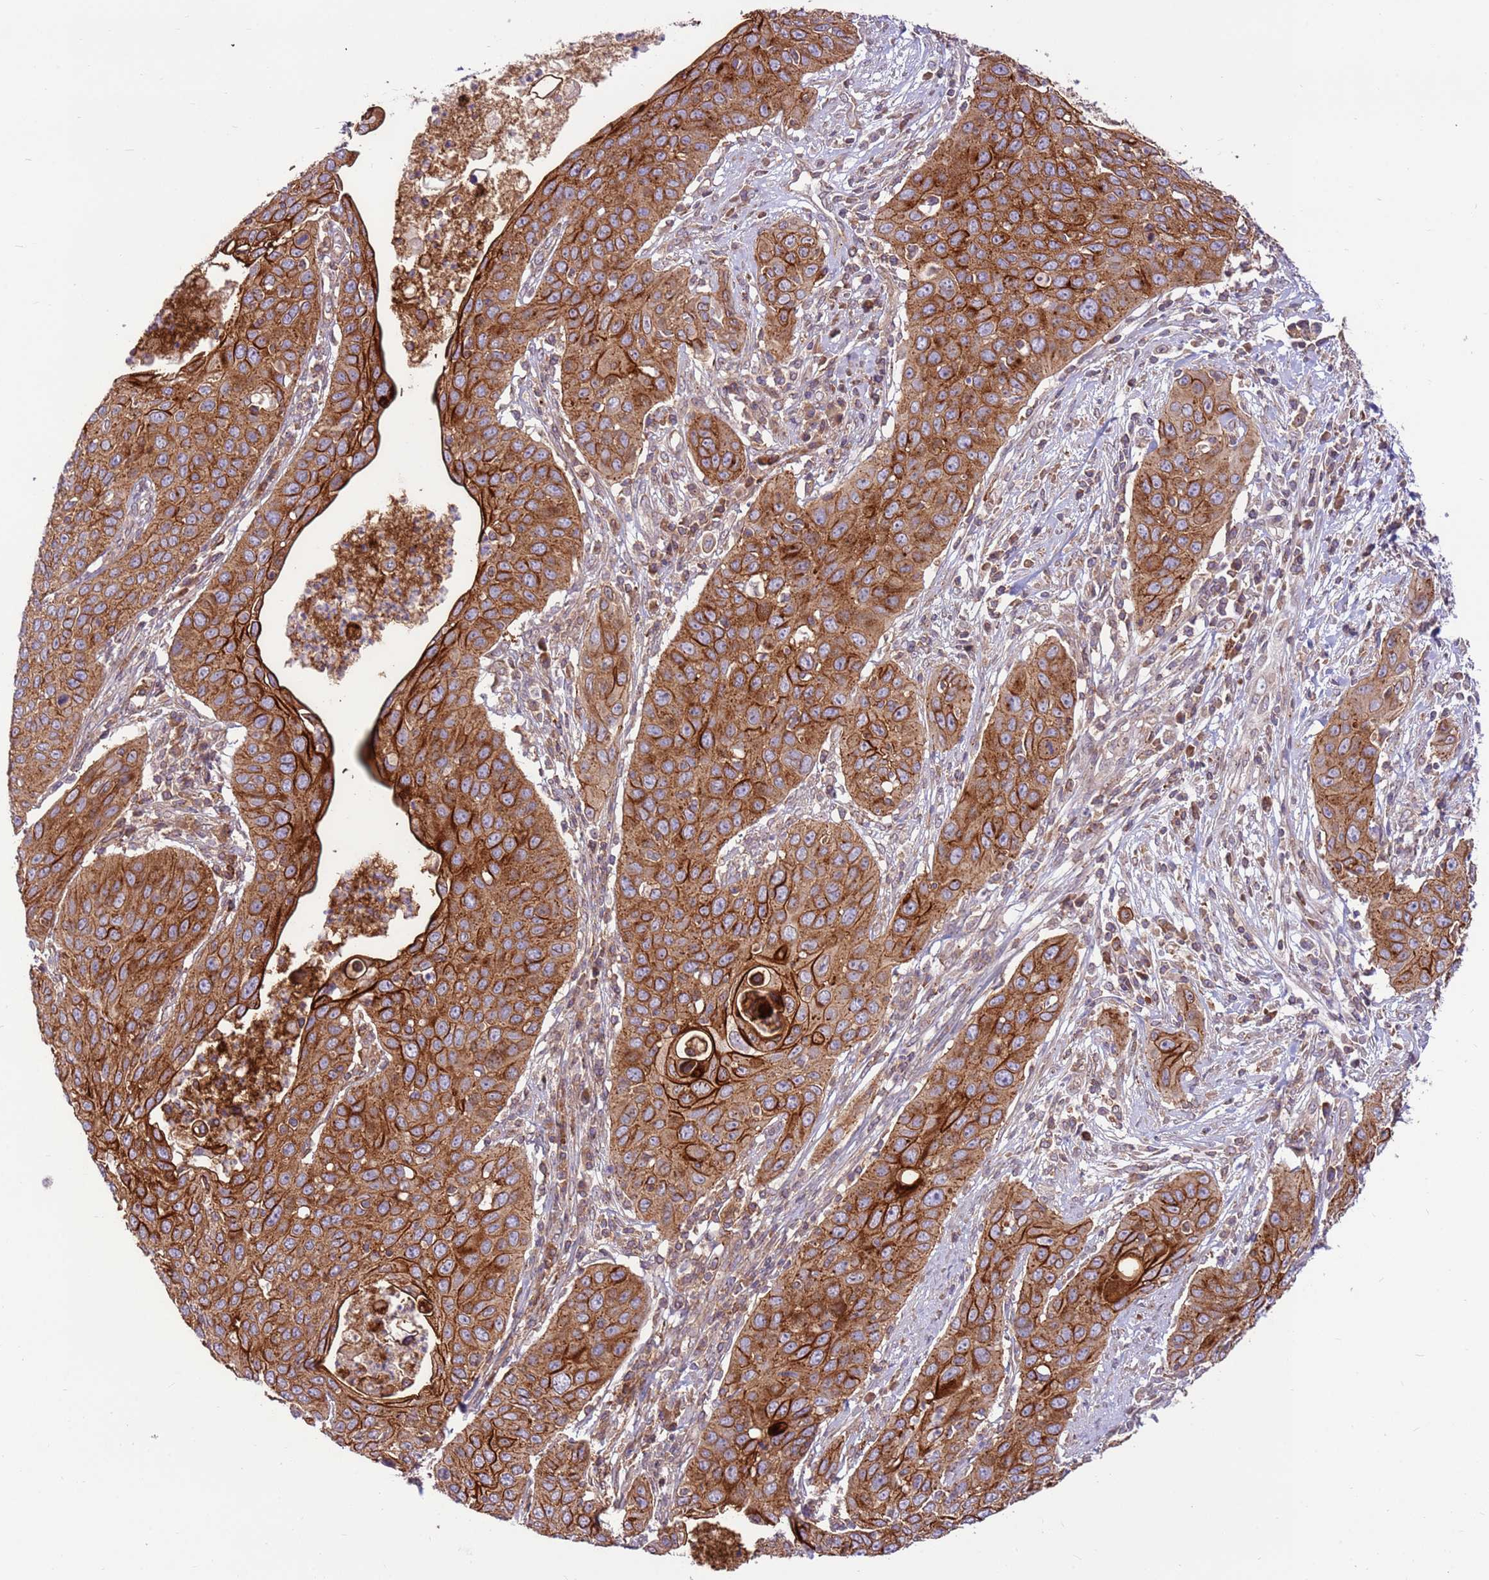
{"staining": {"intensity": "strong", "quantity": ">75%", "location": "cytoplasmic/membranous"}, "tissue": "cervical cancer", "cell_type": "Tumor cells", "image_type": "cancer", "snomed": [{"axis": "morphology", "description": "Squamous cell carcinoma, NOS"}, {"axis": "topography", "description": "Cervix"}], "caption": "Immunohistochemistry (IHC) staining of squamous cell carcinoma (cervical), which shows high levels of strong cytoplasmic/membranous positivity in approximately >75% of tumor cells indicating strong cytoplasmic/membranous protein expression. The staining was performed using DAB (3,3'-diaminobenzidine) (brown) for protein detection and nuclei were counterstained in hematoxylin (blue).", "gene": "DDX19B", "patient": {"sex": "female", "age": 36}}